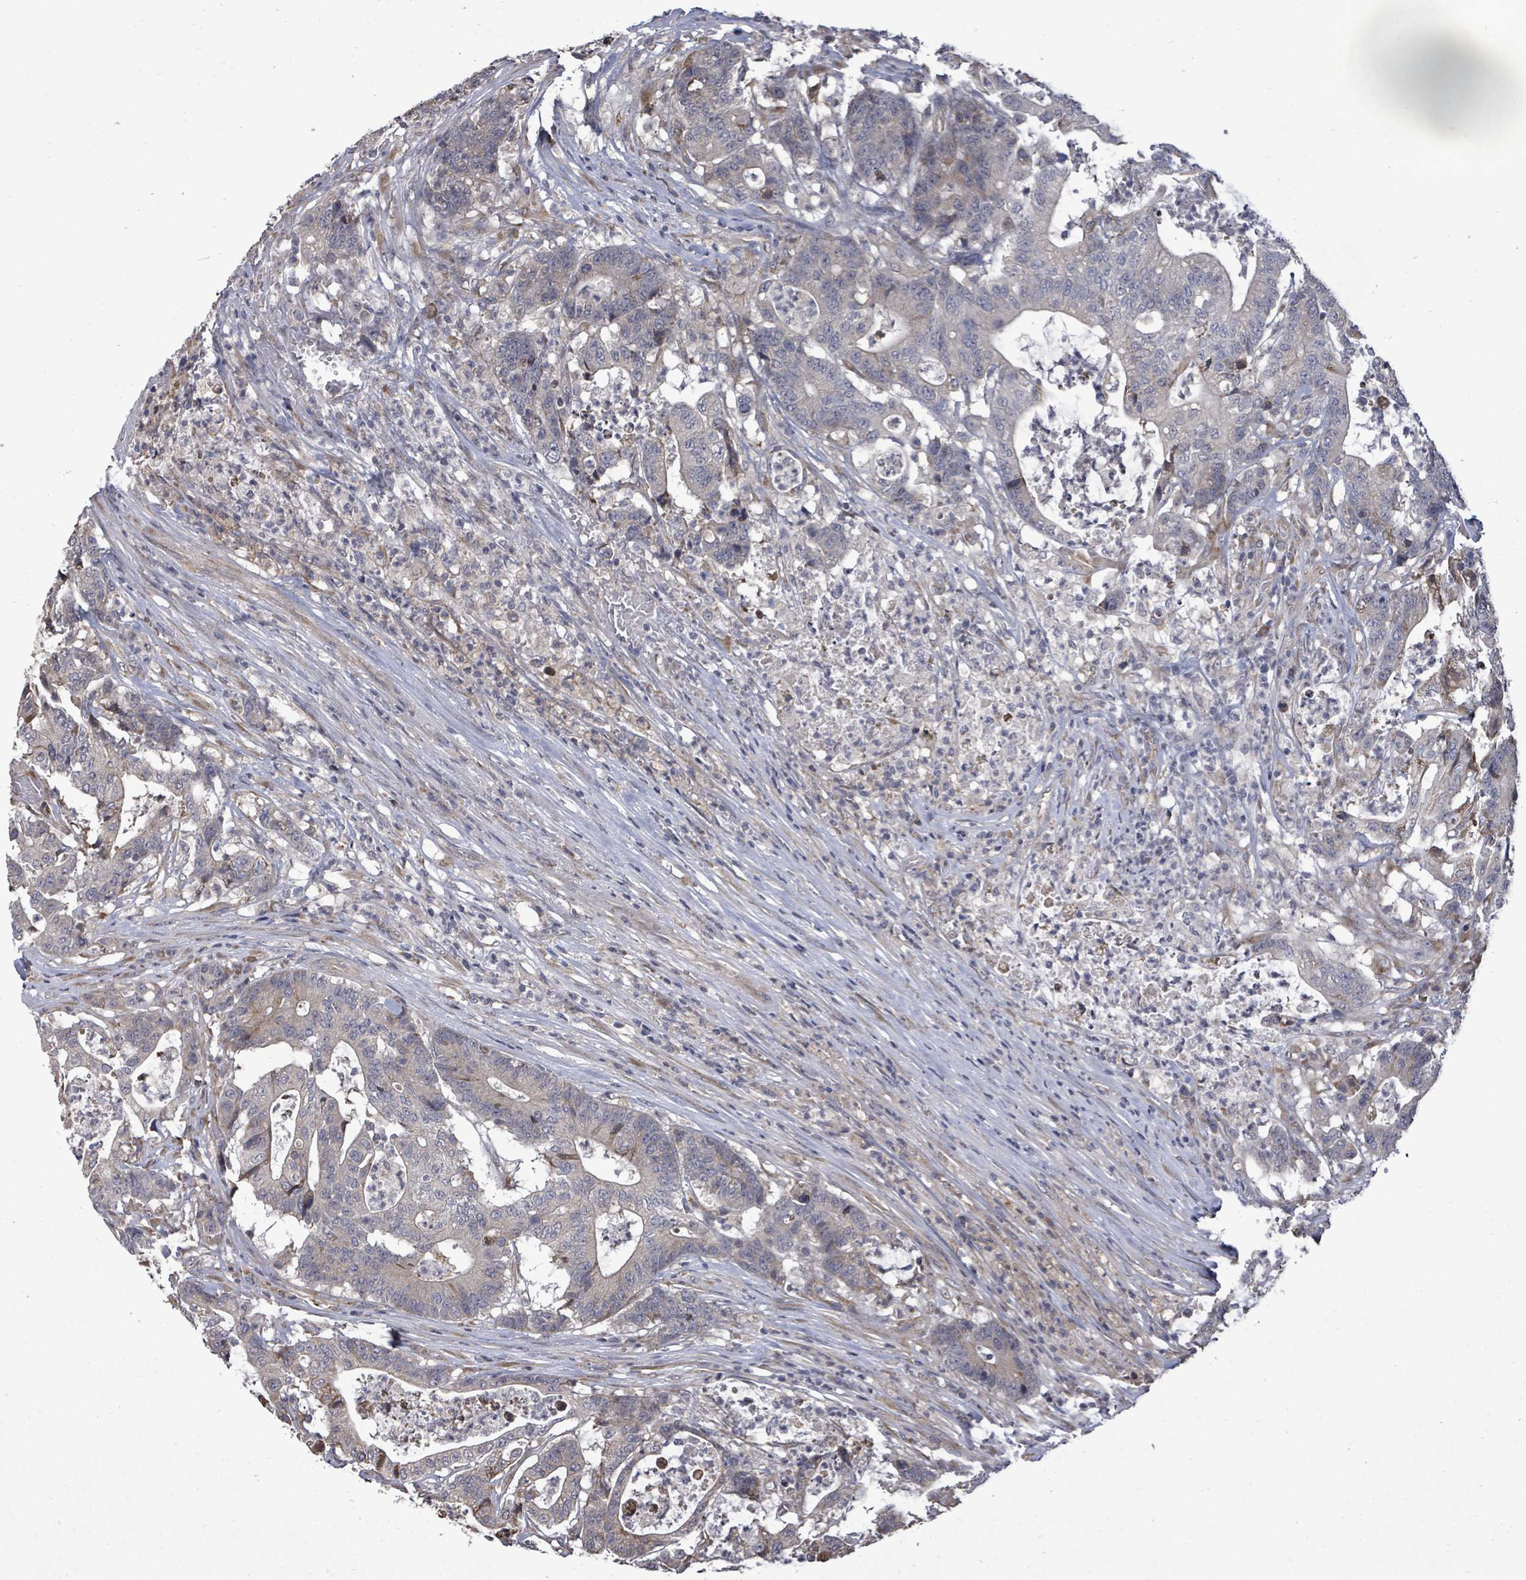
{"staining": {"intensity": "weak", "quantity": "<25%", "location": "cytoplasmic/membranous"}, "tissue": "colorectal cancer", "cell_type": "Tumor cells", "image_type": "cancer", "snomed": [{"axis": "morphology", "description": "Adenocarcinoma, NOS"}, {"axis": "topography", "description": "Colon"}], "caption": "Immunohistochemistry (IHC) photomicrograph of neoplastic tissue: human colorectal cancer stained with DAB (3,3'-diaminobenzidine) exhibits no significant protein staining in tumor cells.", "gene": "POMGNT2", "patient": {"sex": "female", "age": 84}}